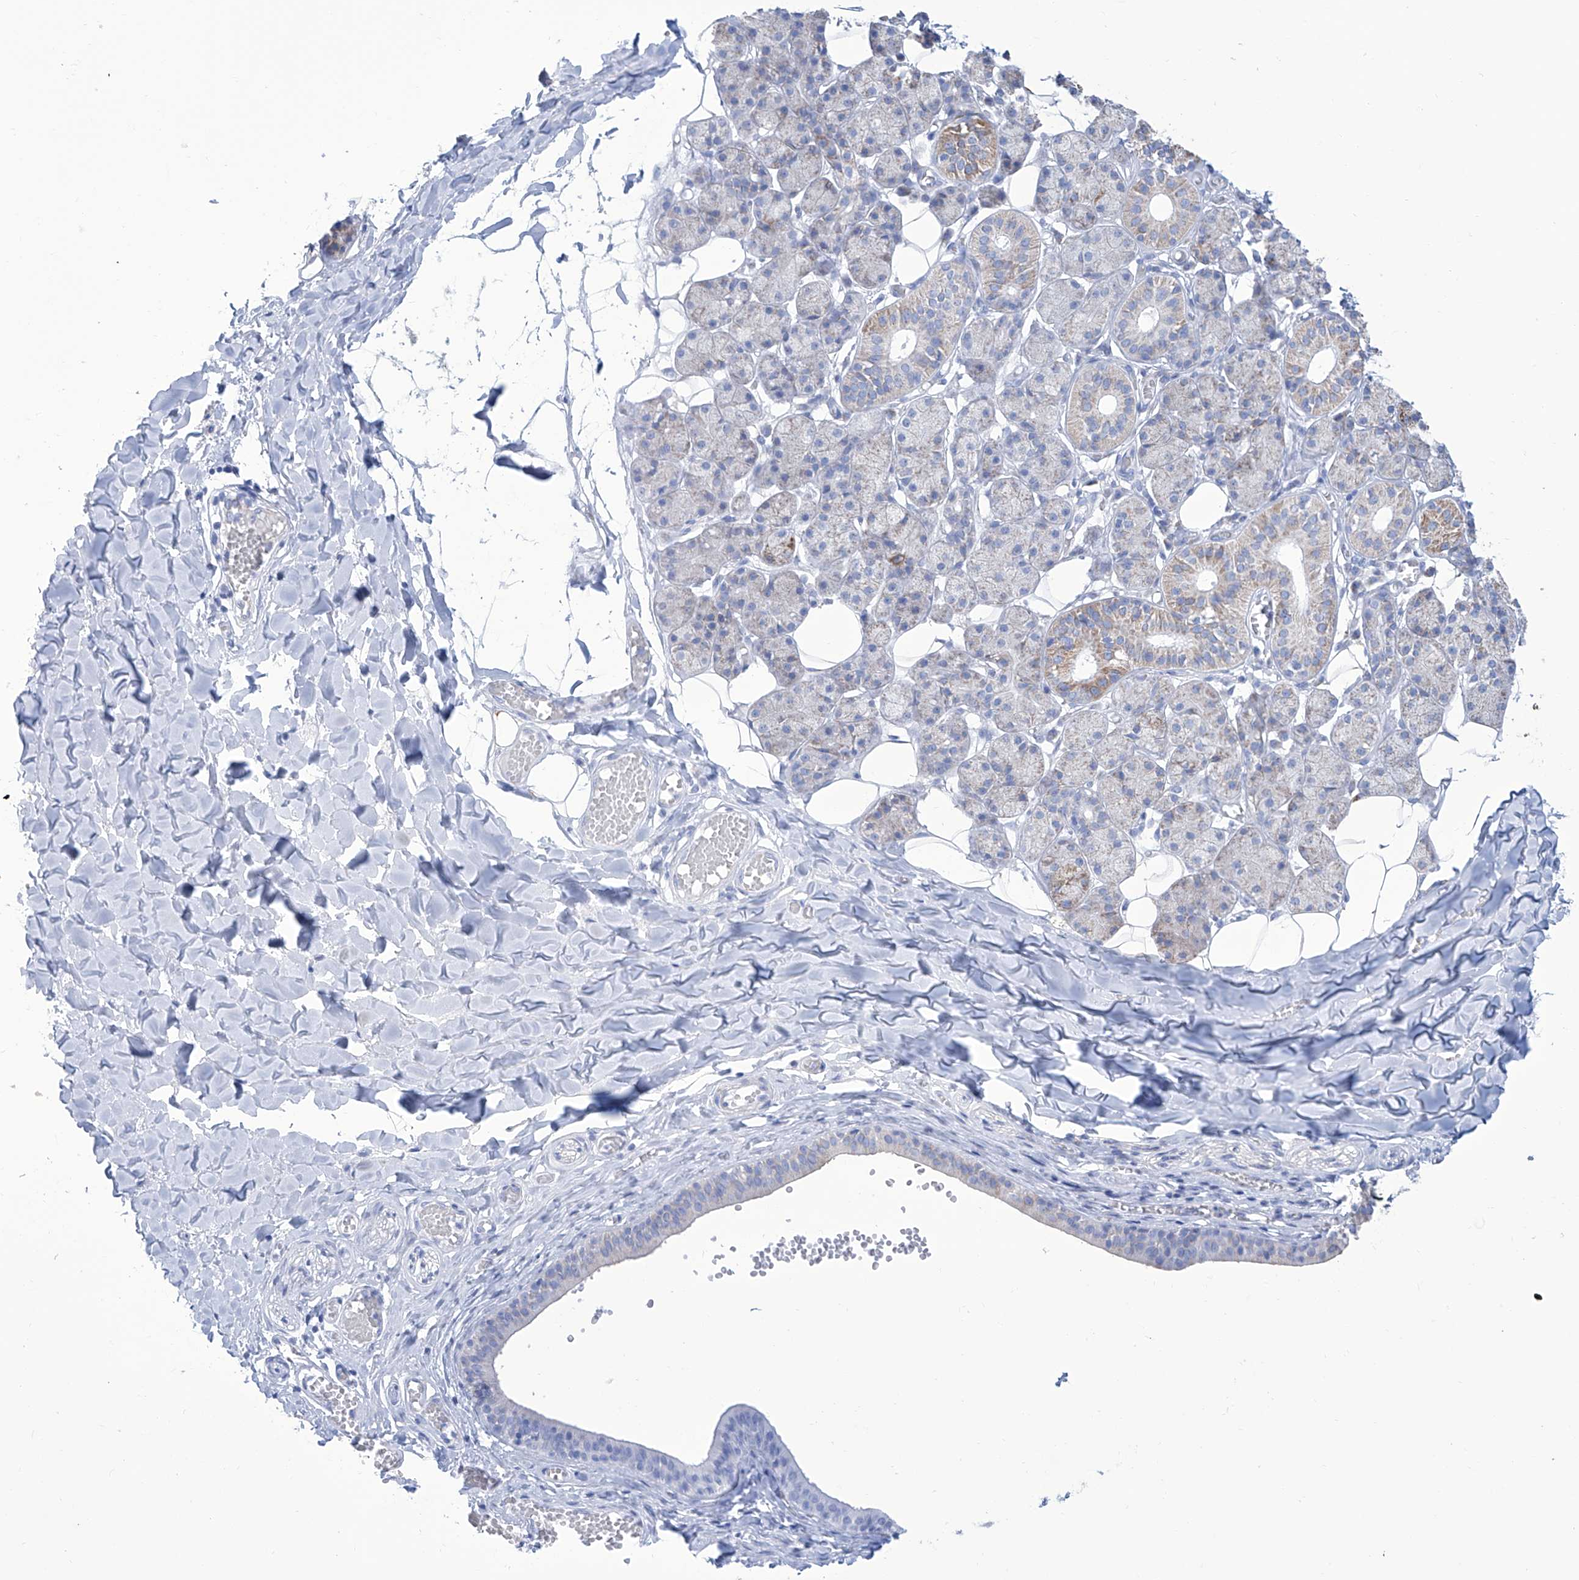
{"staining": {"intensity": "moderate", "quantity": ">75%", "location": "cytoplasmic/membranous"}, "tissue": "salivary gland", "cell_type": "Glandular cells", "image_type": "normal", "snomed": [{"axis": "morphology", "description": "Normal tissue, NOS"}, {"axis": "topography", "description": "Salivary gland"}], "caption": "Immunohistochemical staining of normal salivary gland shows moderate cytoplasmic/membranous protein positivity in about >75% of glandular cells. The staining was performed using DAB (3,3'-diaminobenzidine), with brown indicating positive protein expression. Nuclei are stained blue with hematoxylin.", "gene": "ALDH6A1", "patient": {"sex": "female", "age": 33}}